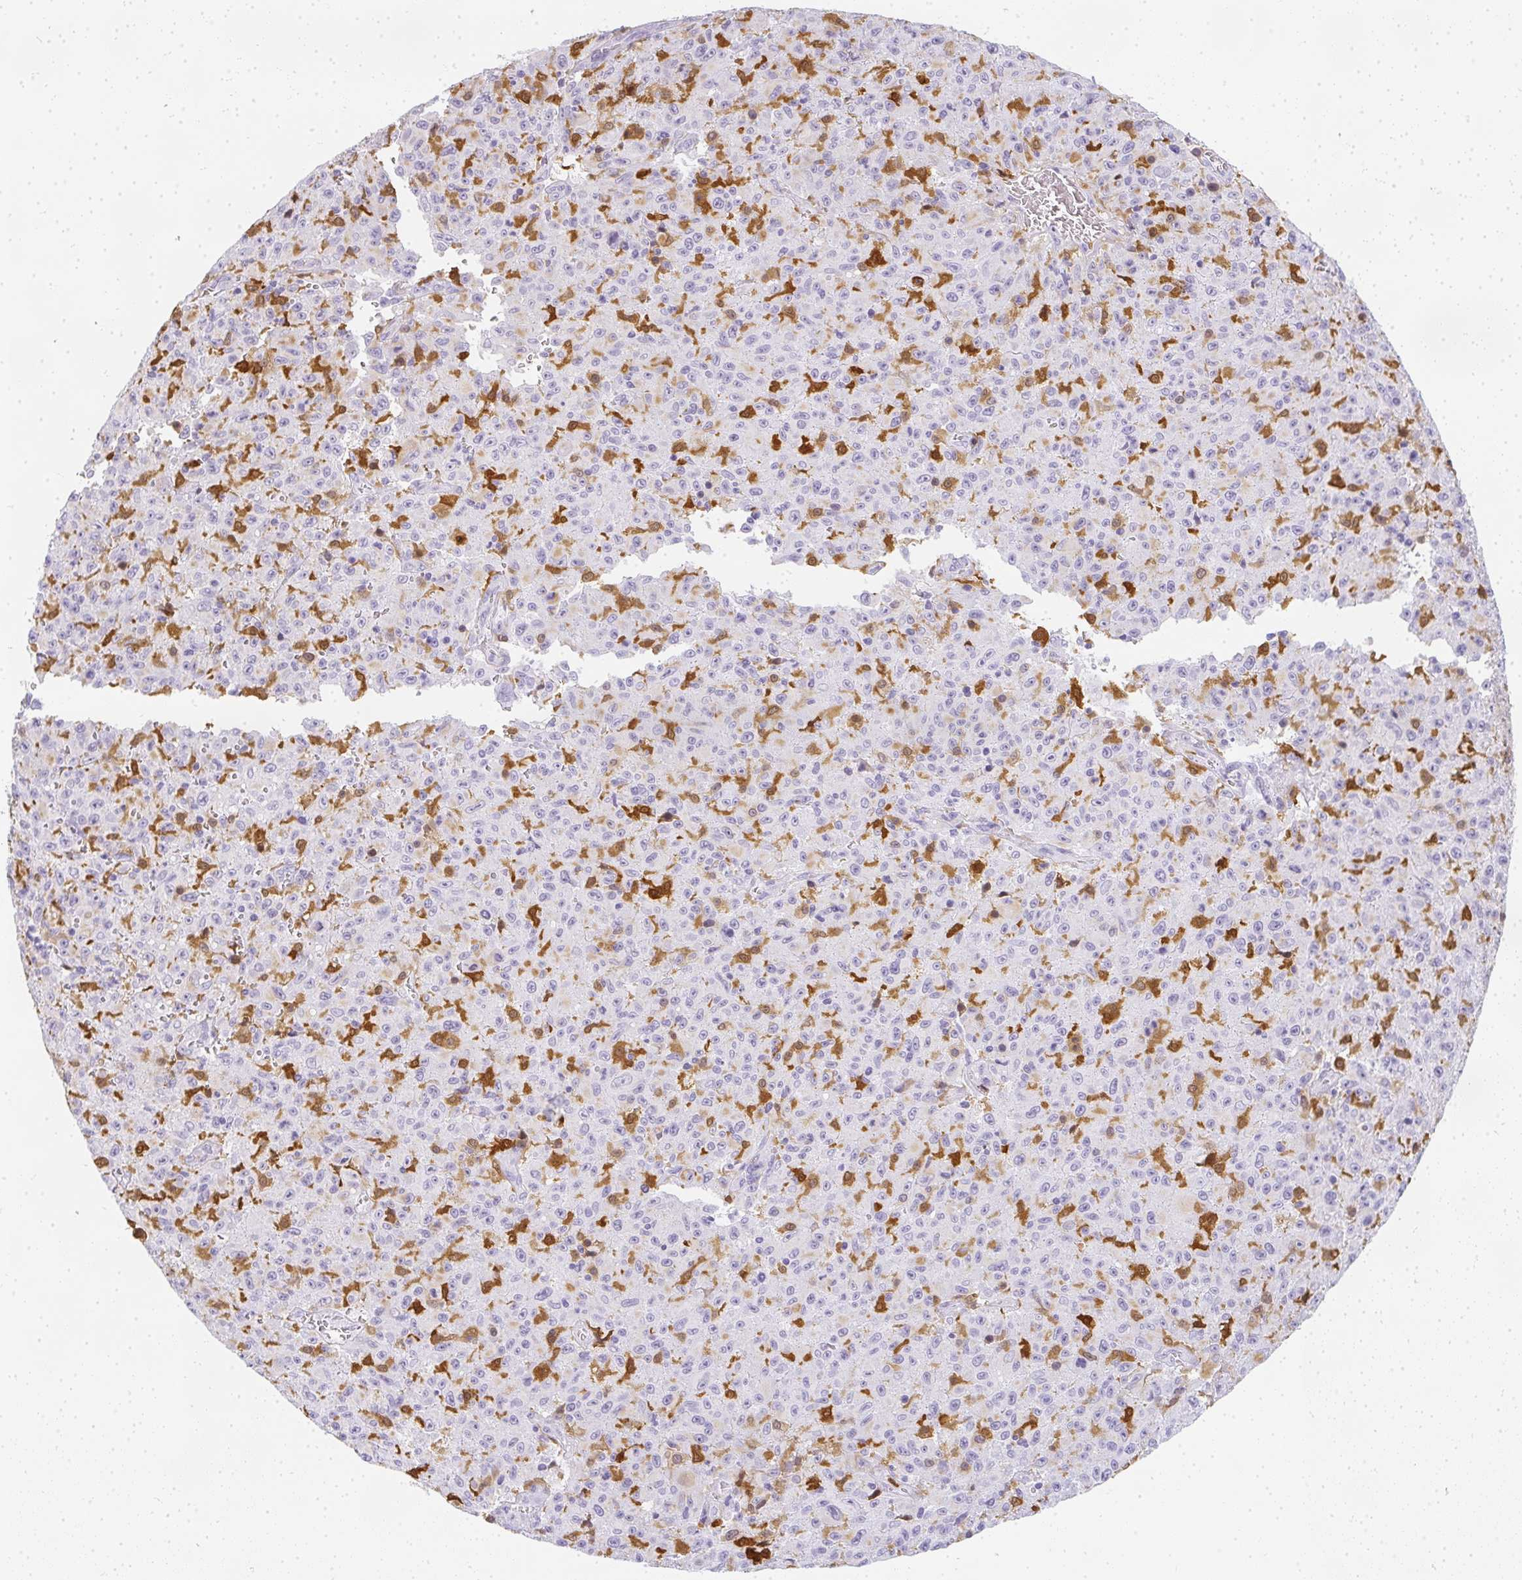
{"staining": {"intensity": "negative", "quantity": "none", "location": "none"}, "tissue": "melanoma", "cell_type": "Tumor cells", "image_type": "cancer", "snomed": [{"axis": "morphology", "description": "Malignant melanoma, NOS"}, {"axis": "topography", "description": "Skin"}], "caption": "IHC histopathology image of neoplastic tissue: human melanoma stained with DAB (3,3'-diaminobenzidine) displays no significant protein positivity in tumor cells.", "gene": "HK3", "patient": {"sex": "male", "age": 46}}